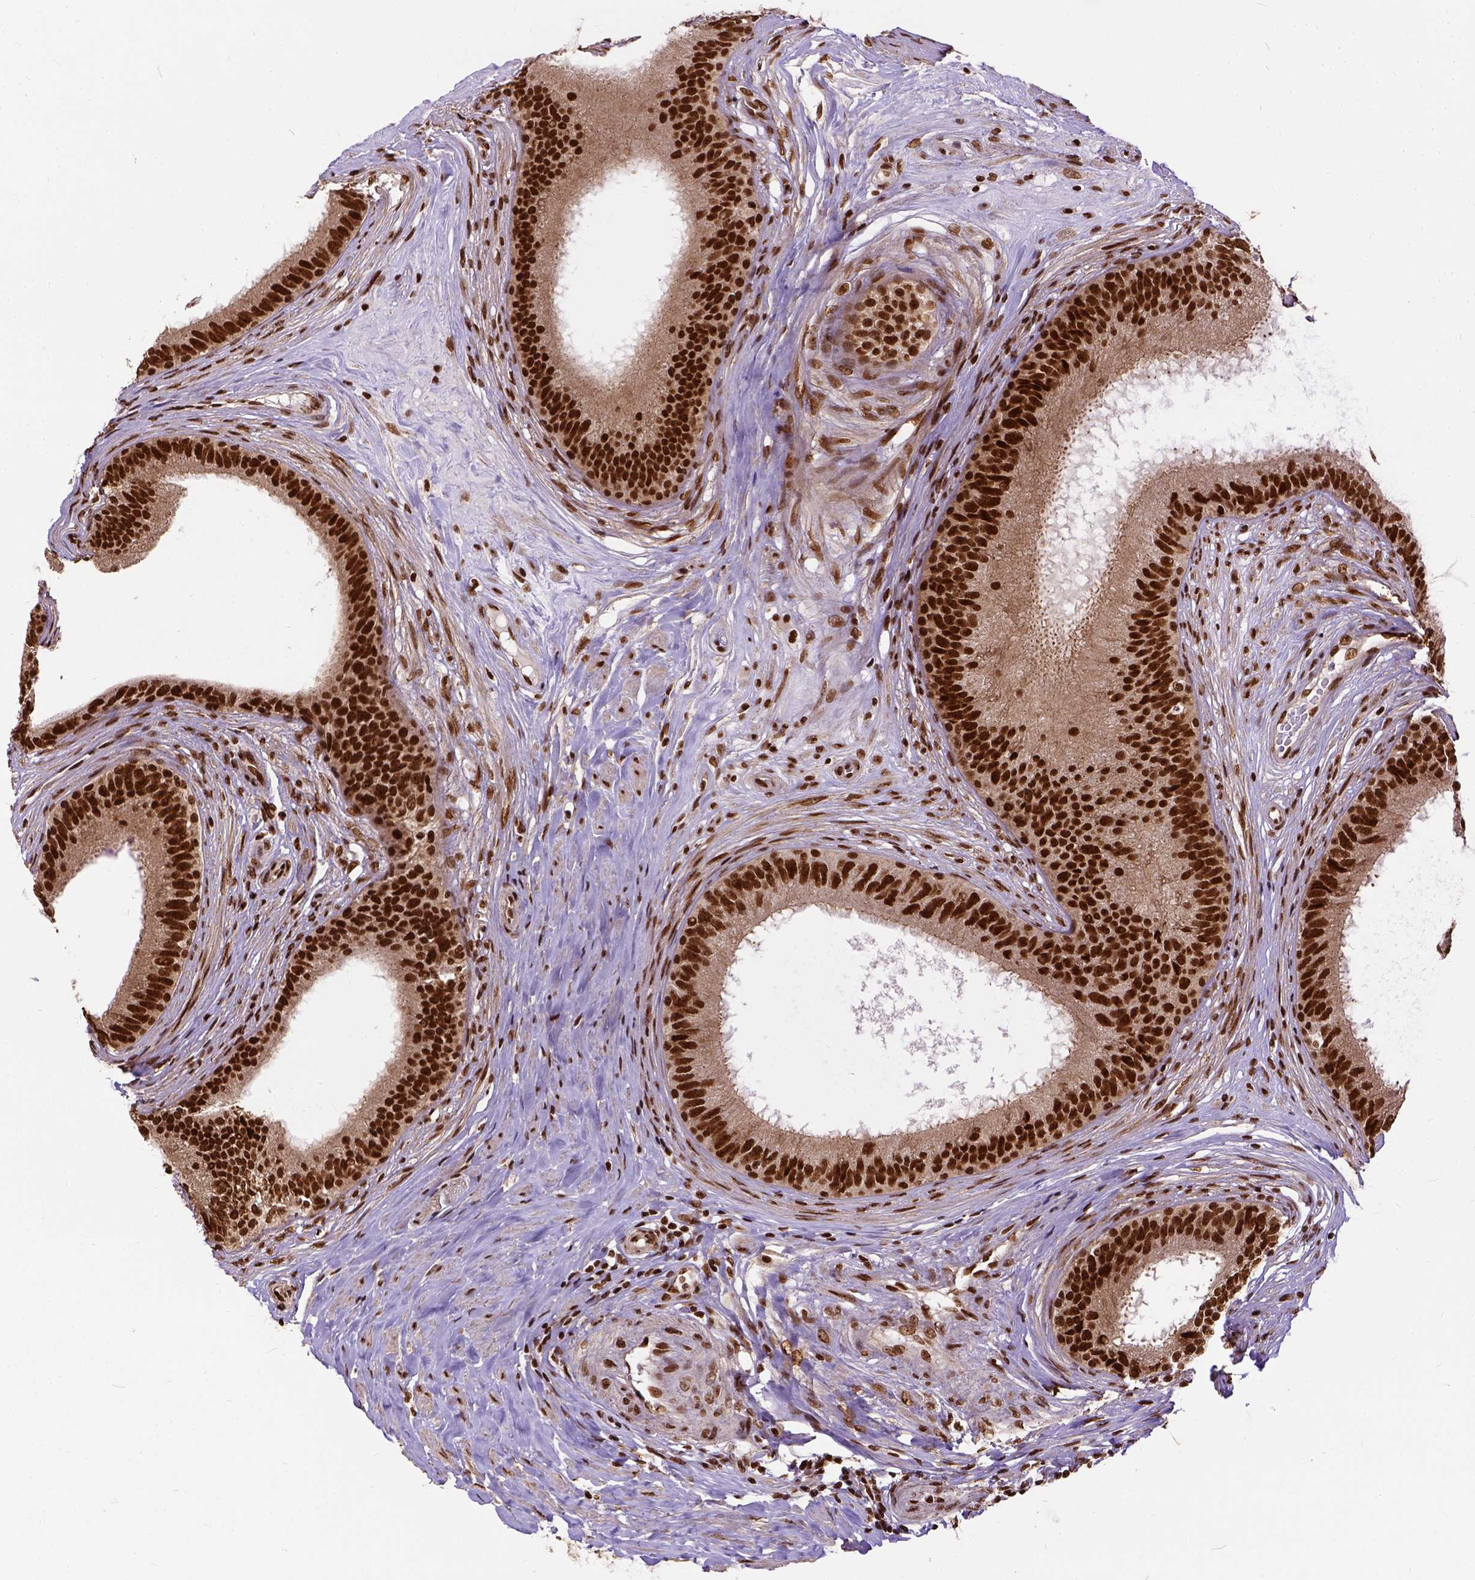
{"staining": {"intensity": "strong", "quantity": ">75%", "location": "nuclear"}, "tissue": "epididymis", "cell_type": "Glandular cells", "image_type": "normal", "snomed": [{"axis": "morphology", "description": "Normal tissue, NOS"}, {"axis": "topography", "description": "Epididymis"}], "caption": "Brown immunohistochemical staining in benign human epididymis demonstrates strong nuclear expression in about >75% of glandular cells. (brown staining indicates protein expression, while blue staining denotes nuclei).", "gene": "NACC1", "patient": {"sex": "male", "age": 59}}